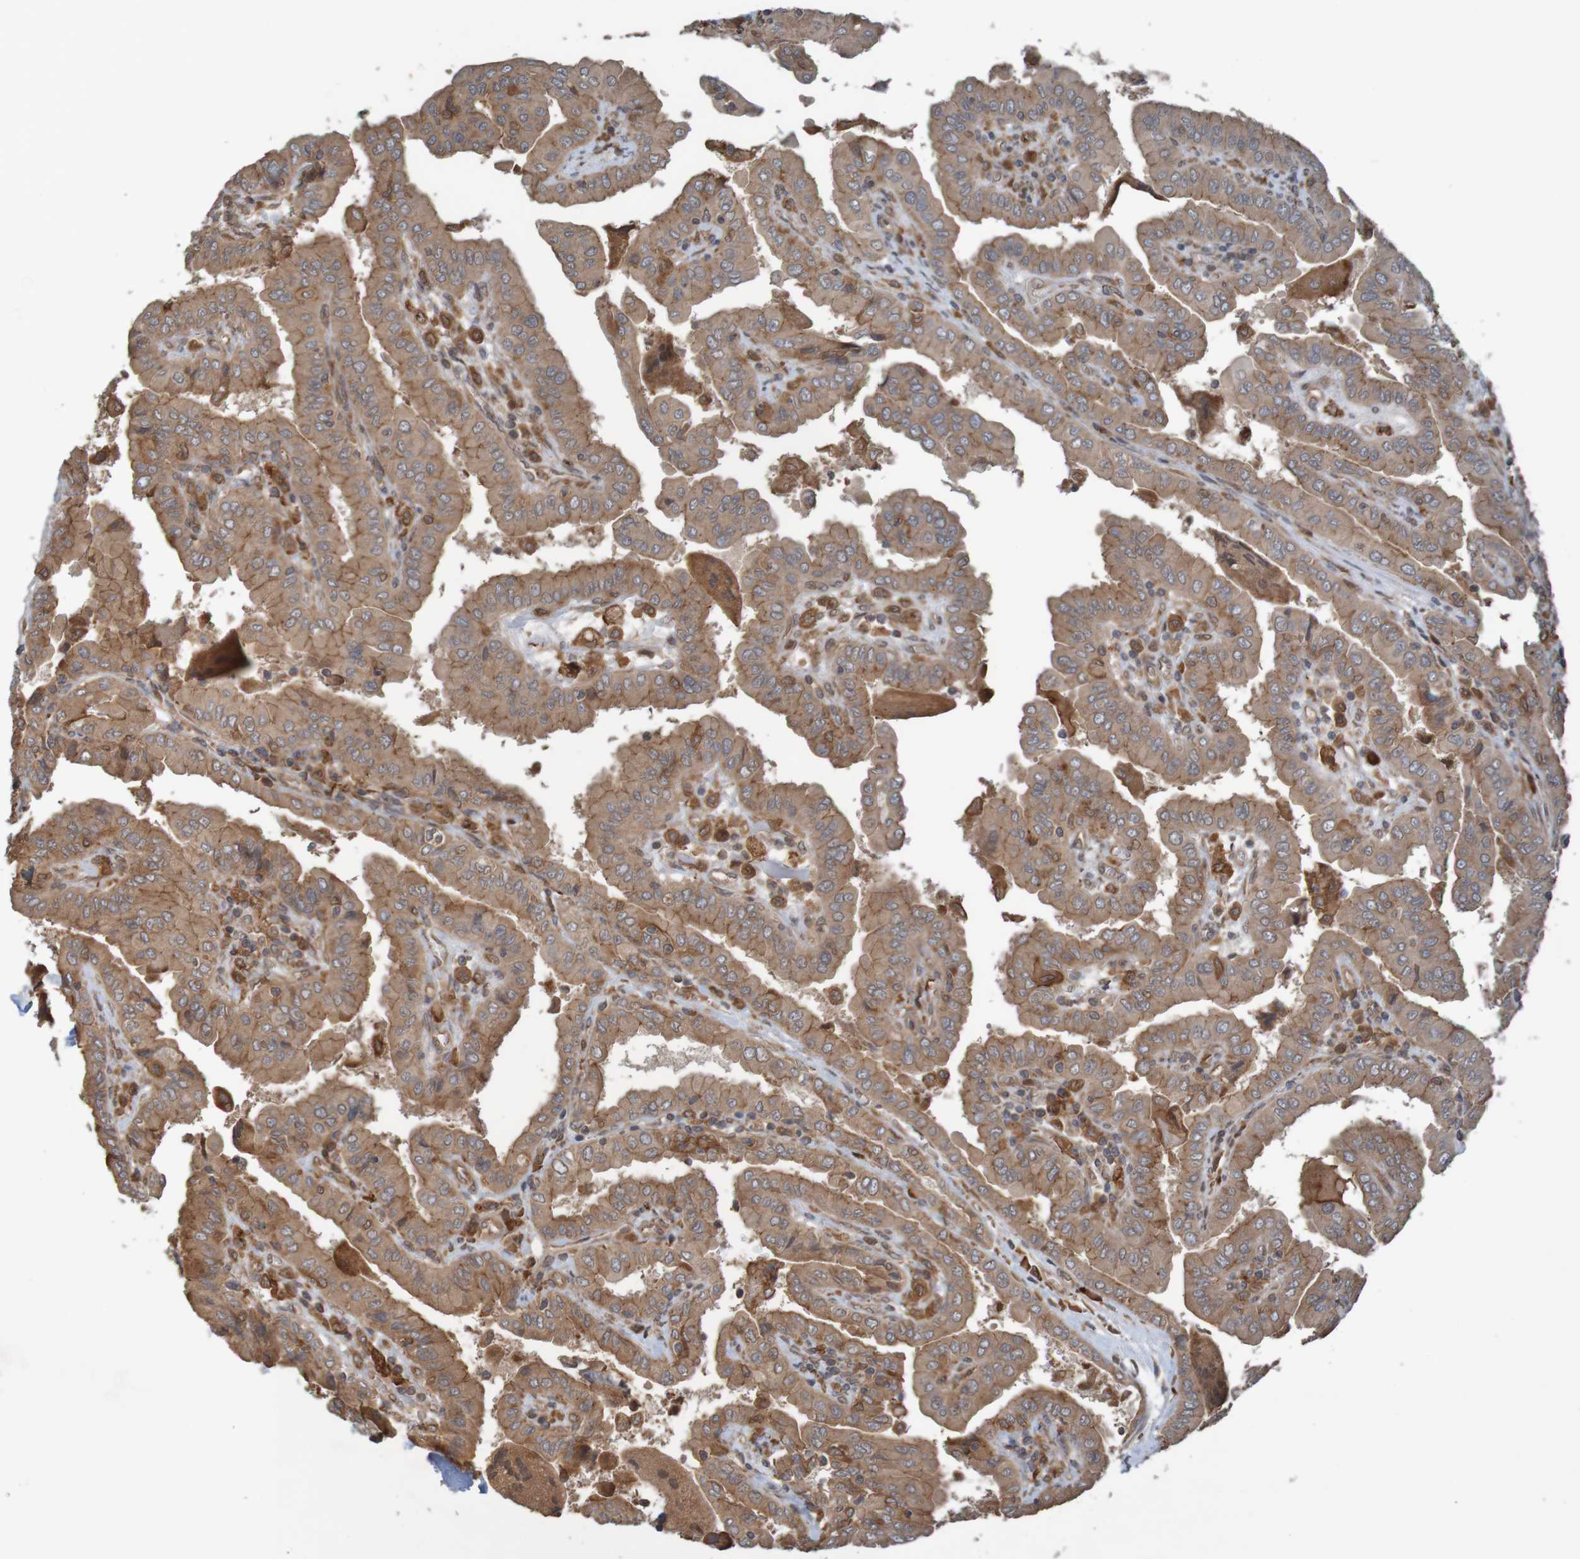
{"staining": {"intensity": "weak", "quantity": ">75%", "location": "cytoplasmic/membranous"}, "tissue": "thyroid cancer", "cell_type": "Tumor cells", "image_type": "cancer", "snomed": [{"axis": "morphology", "description": "Papillary adenocarcinoma, NOS"}, {"axis": "topography", "description": "Thyroid gland"}], "caption": "This is a micrograph of IHC staining of papillary adenocarcinoma (thyroid), which shows weak expression in the cytoplasmic/membranous of tumor cells.", "gene": "ARHGEF11", "patient": {"sex": "male", "age": 33}}